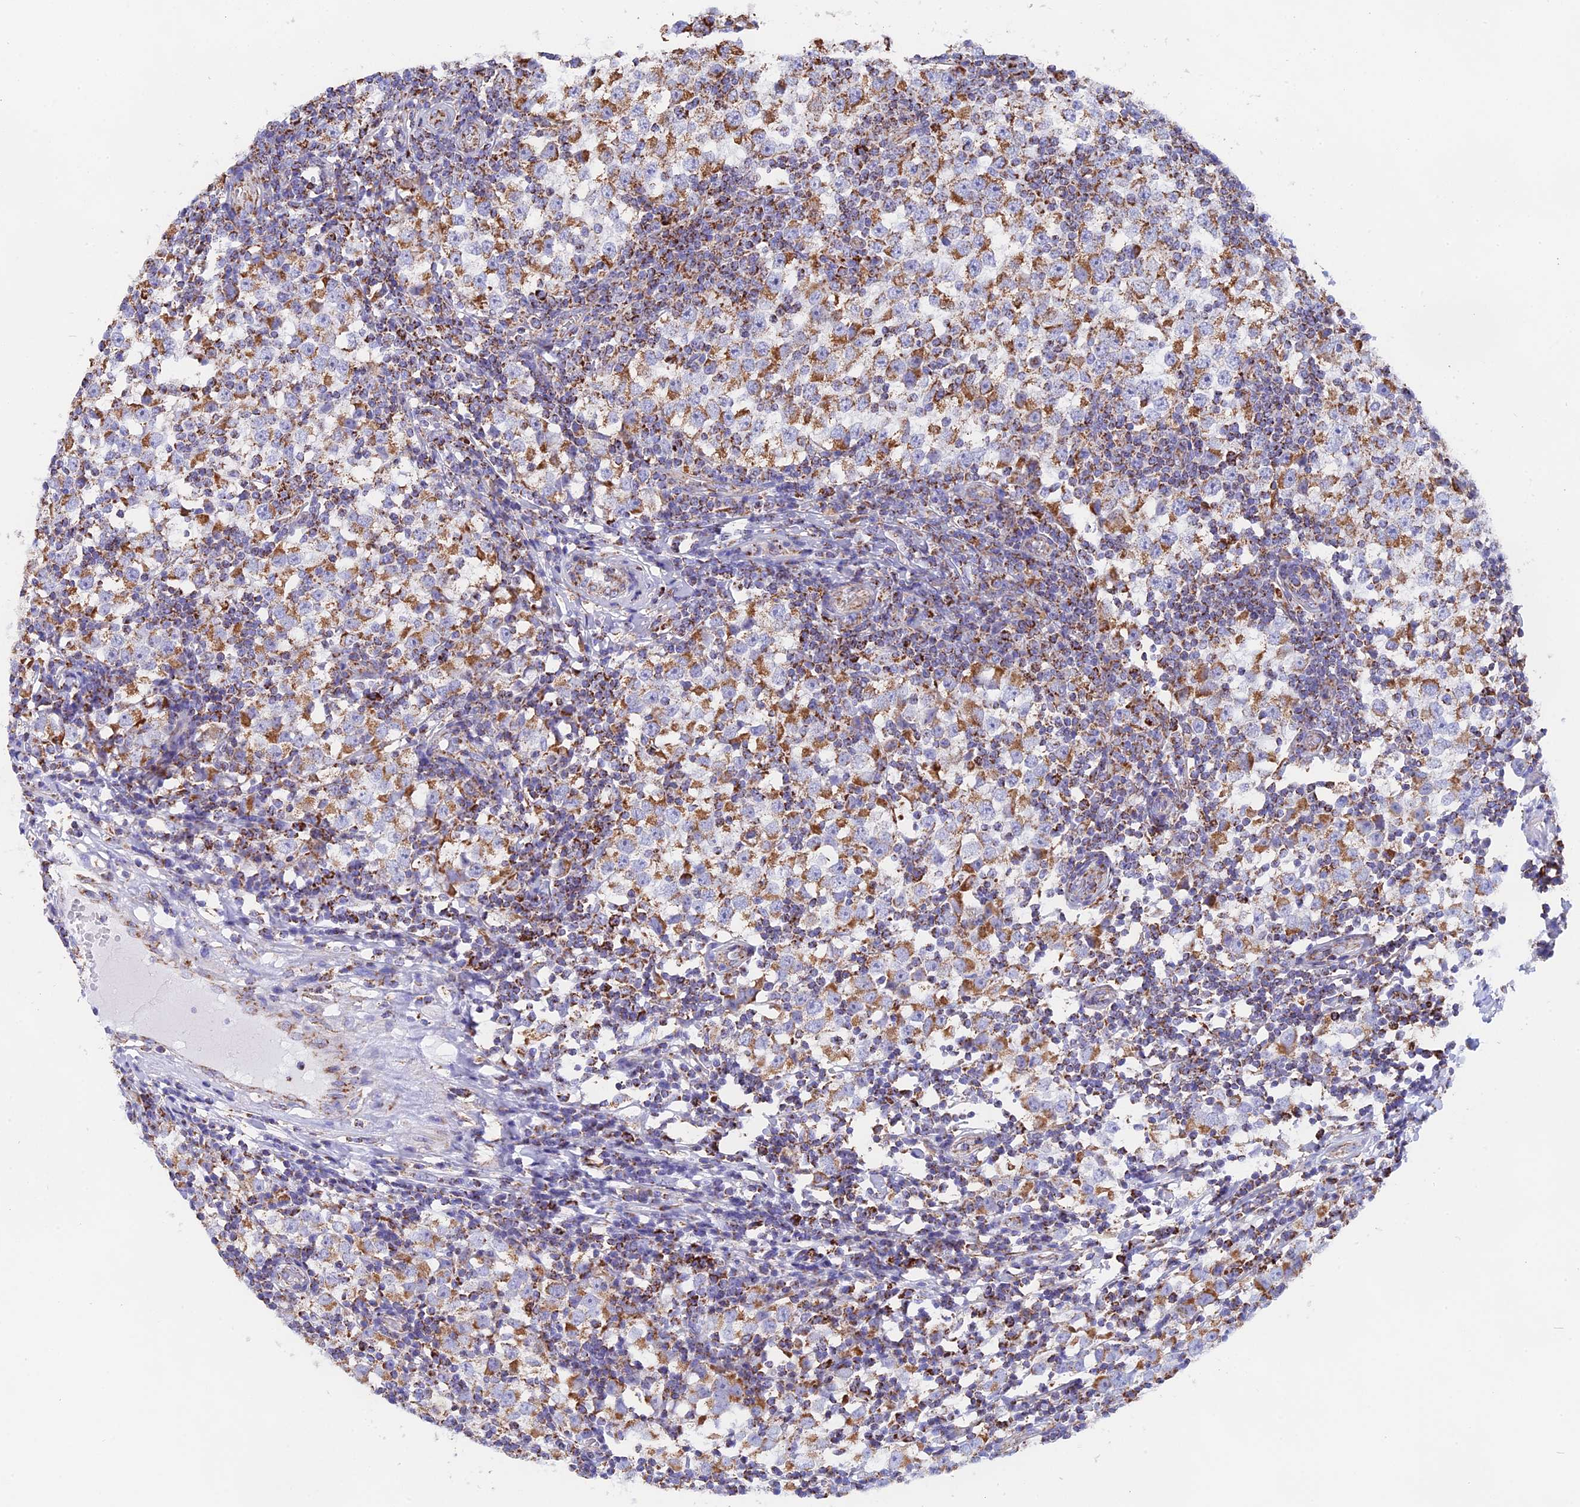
{"staining": {"intensity": "moderate", "quantity": ">75%", "location": "cytoplasmic/membranous"}, "tissue": "testis cancer", "cell_type": "Tumor cells", "image_type": "cancer", "snomed": [{"axis": "morphology", "description": "Seminoma, NOS"}, {"axis": "topography", "description": "Testis"}], "caption": "Tumor cells display medium levels of moderate cytoplasmic/membranous expression in approximately >75% of cells in human testis seminoma. (brown staining indicates protein expression, while blue staining denotes nuclei).", "gene": "NDUFA5", "patient": {"sex": "male", "age": 65}}